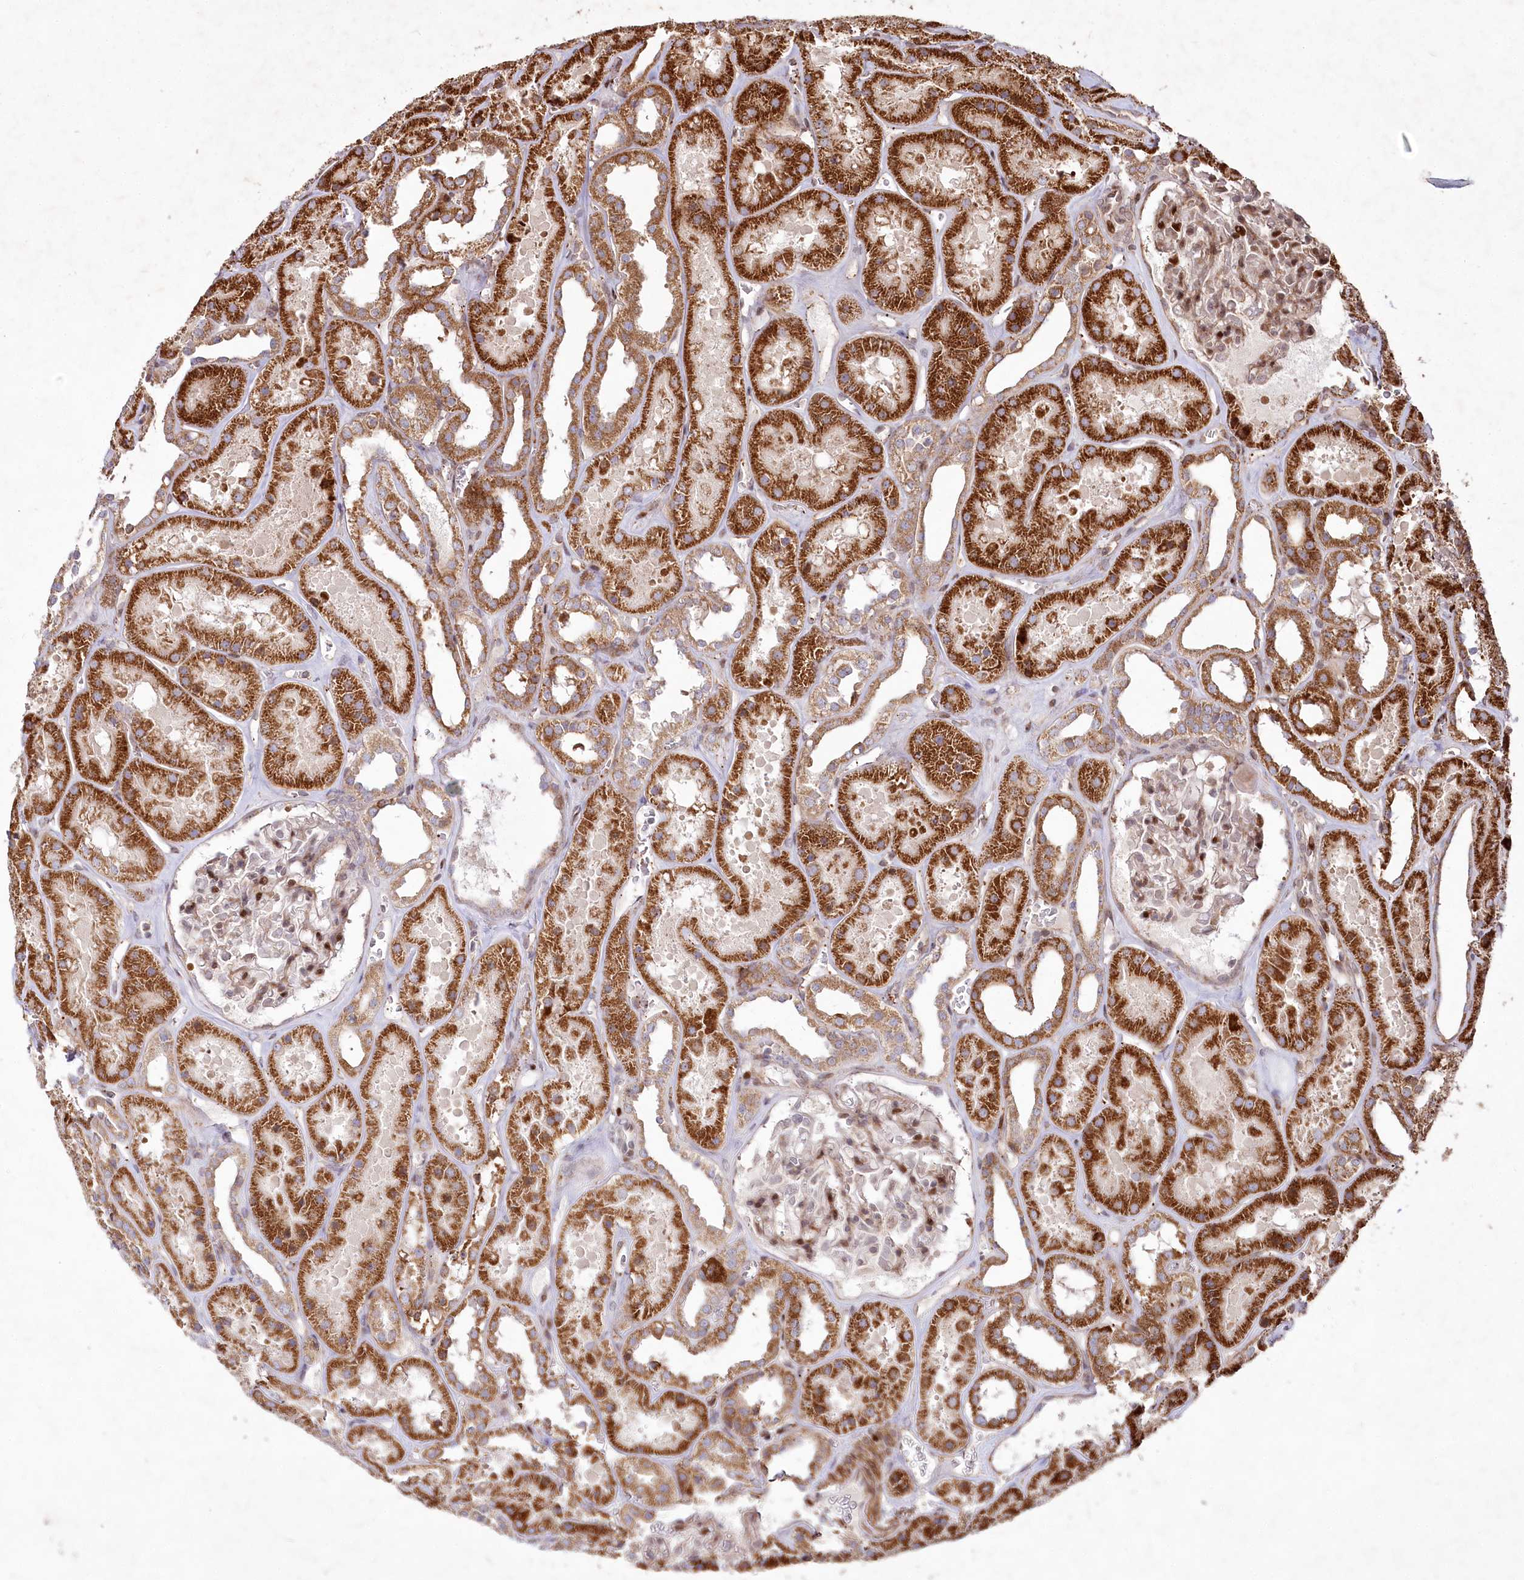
{"staining": {"intensity": "moderate", "quantity": "25%-75%", "location": "nuclear"}, "tissue": "kidney", "cell_type": "Cells in glomeruli", "image_type": "normal", "snomed": [{"axis": "morphology", "description": "Normal tissue, NOS"}, {"axis": "topography", "description": "Kidney"}], "caption": "Normal kidney was stained to show a protein in brown. There is medium levels of moderate nuclear positivity in approximately 25%-75% of cells in glomeruli.", "gene": "PSTK", "patient": {"sex": "female", "age": 41}}